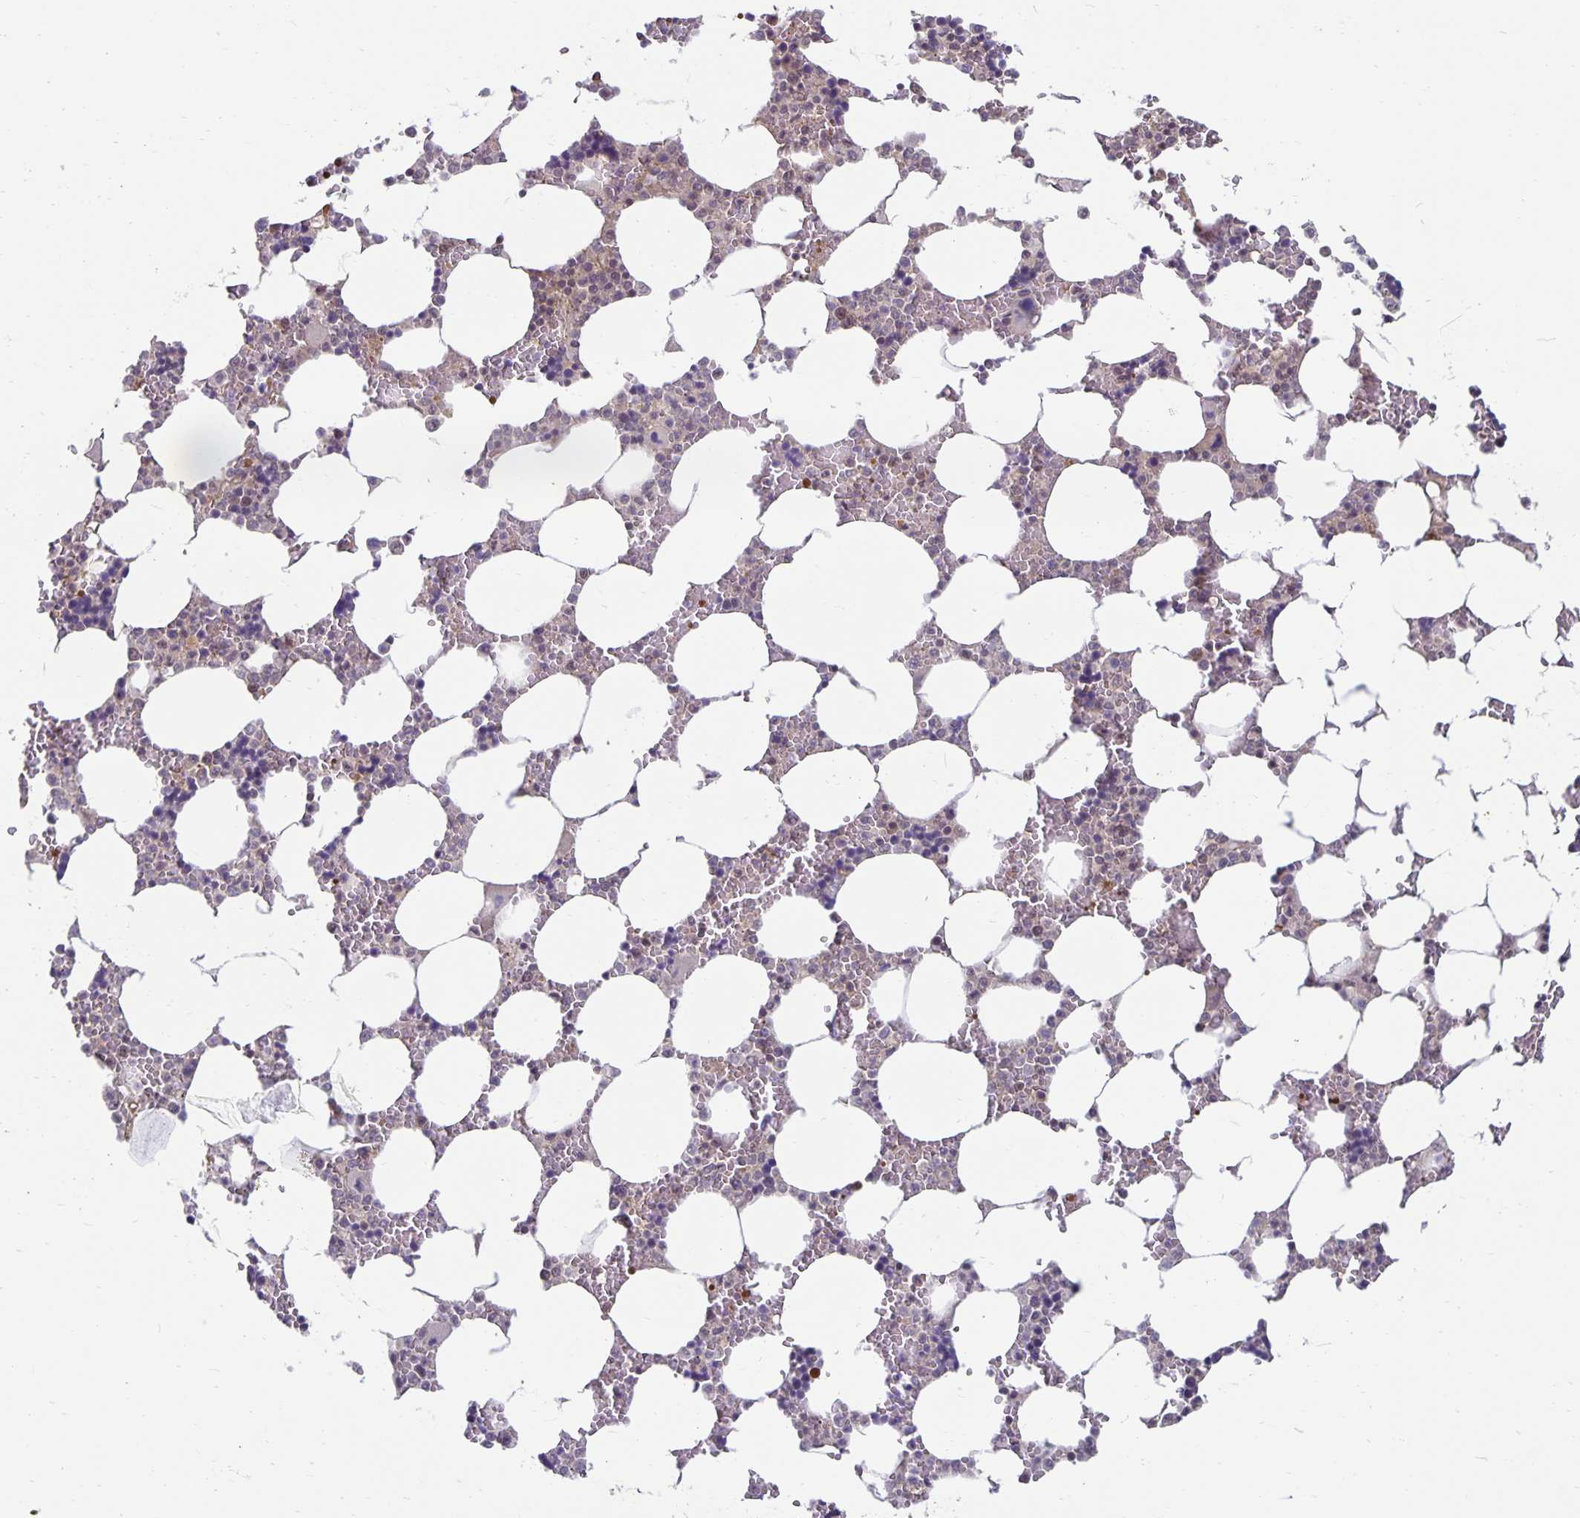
{"staining": {"intensity": "negative", "quantity": "none", "location": "none"}, "tissue": "bone marrow", "cell_type": "Hematopoietic cells", "image_type": "normal", "snomed": [{"axis": "morphology", "description": "Normal tissue, NOS"}, {"axis": "topography", "description": "Bone marrow"}], "caption": "DAB immunohistochemical staining of normal human bone marrow demonstrates no significant expression in hematopoietic cells. Nuclei are stained in blue.", "gene": "EXOC6B", "patient": {"sex": "male", "age": 64}}